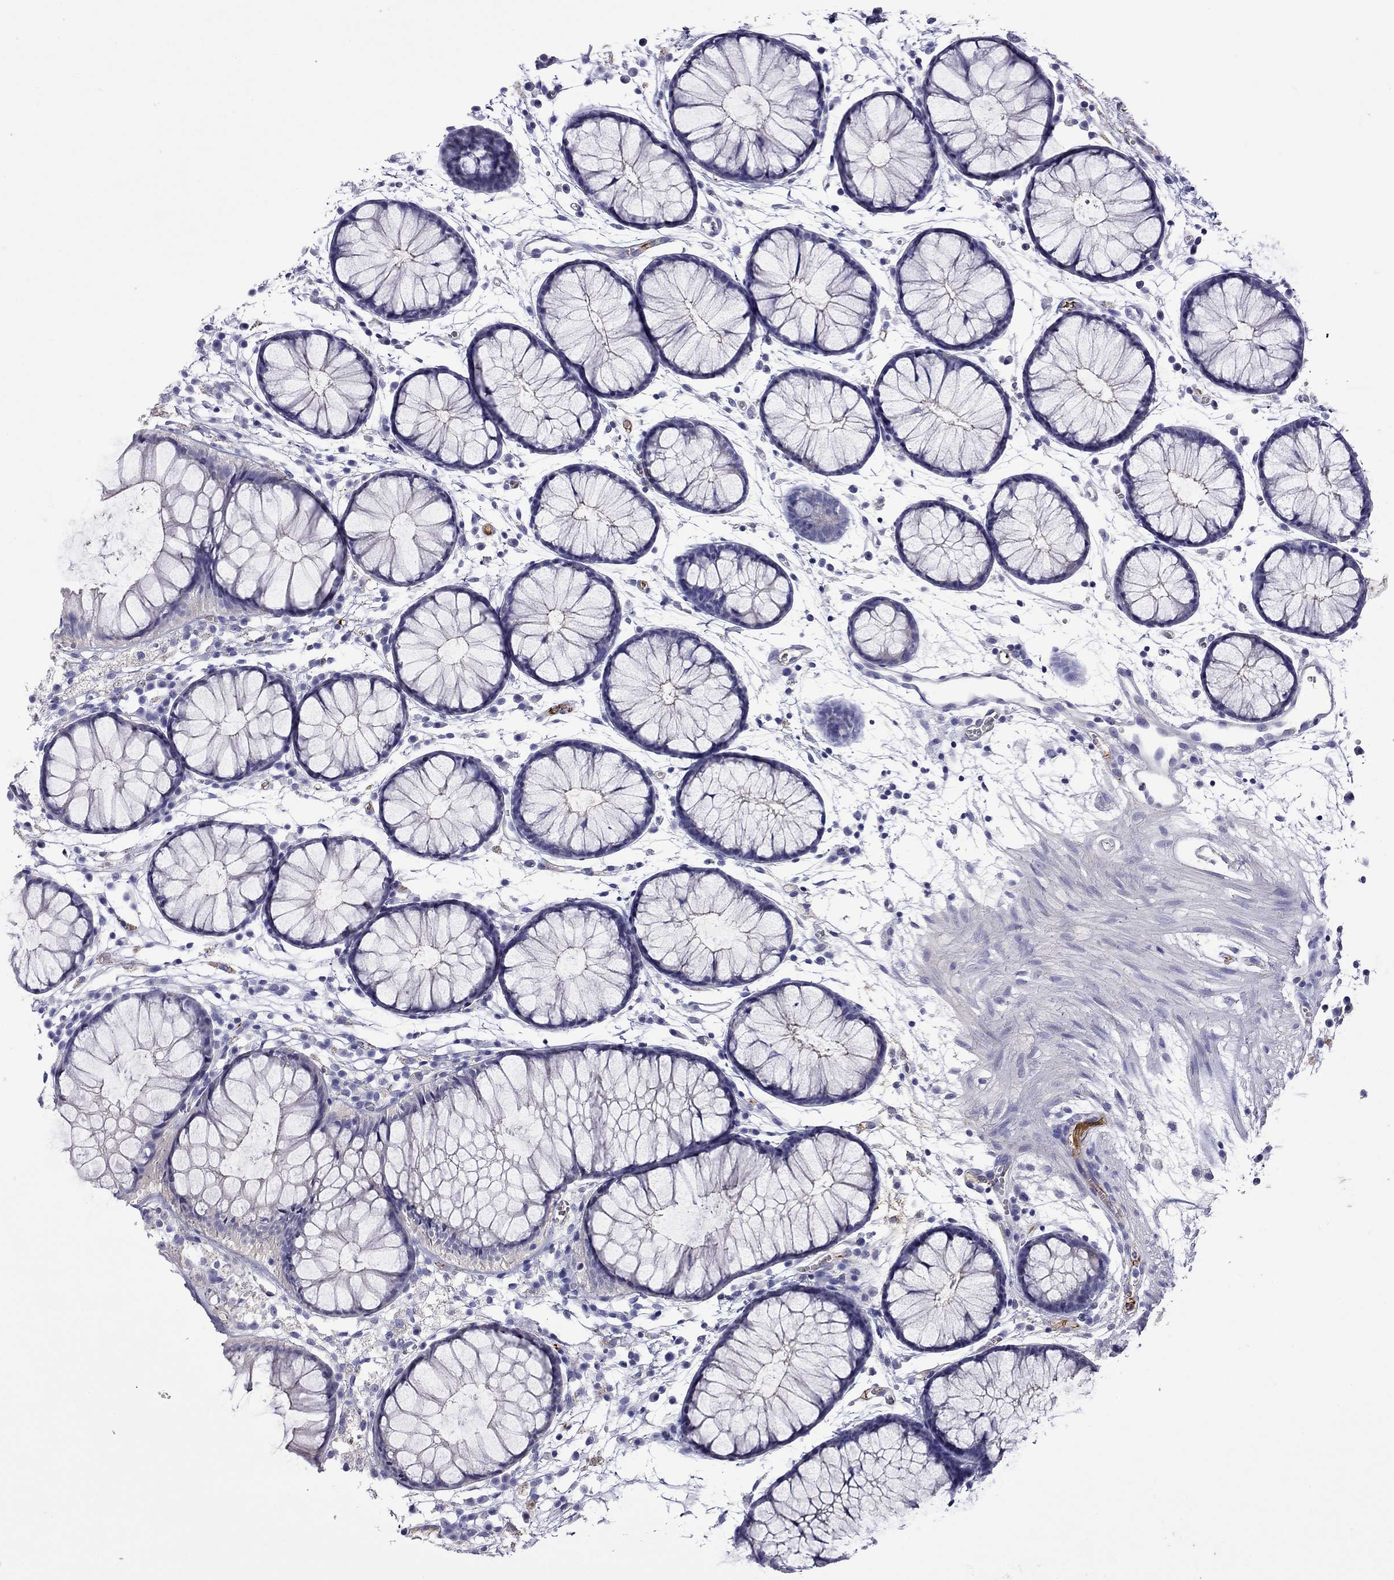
{"staining": {"intensity": "negative", "quantity": "none", "location": "none"}, "tissue": "colon", "cell_type": "Endothelial cells", "image_type": "normal", "snomed": [{"axis": "morphology", "description": "Normal tissue, NOS"}, {"axis": "morphology", "description": "Adenocarcinoma, NOS"}, {"axis": "topography", "description": "Colon"}], "caption": "The image exhibits no staining of endothelial cells in normal colon.", "gene": "STAR", "patient": {"sex": "male", "age": 65}}